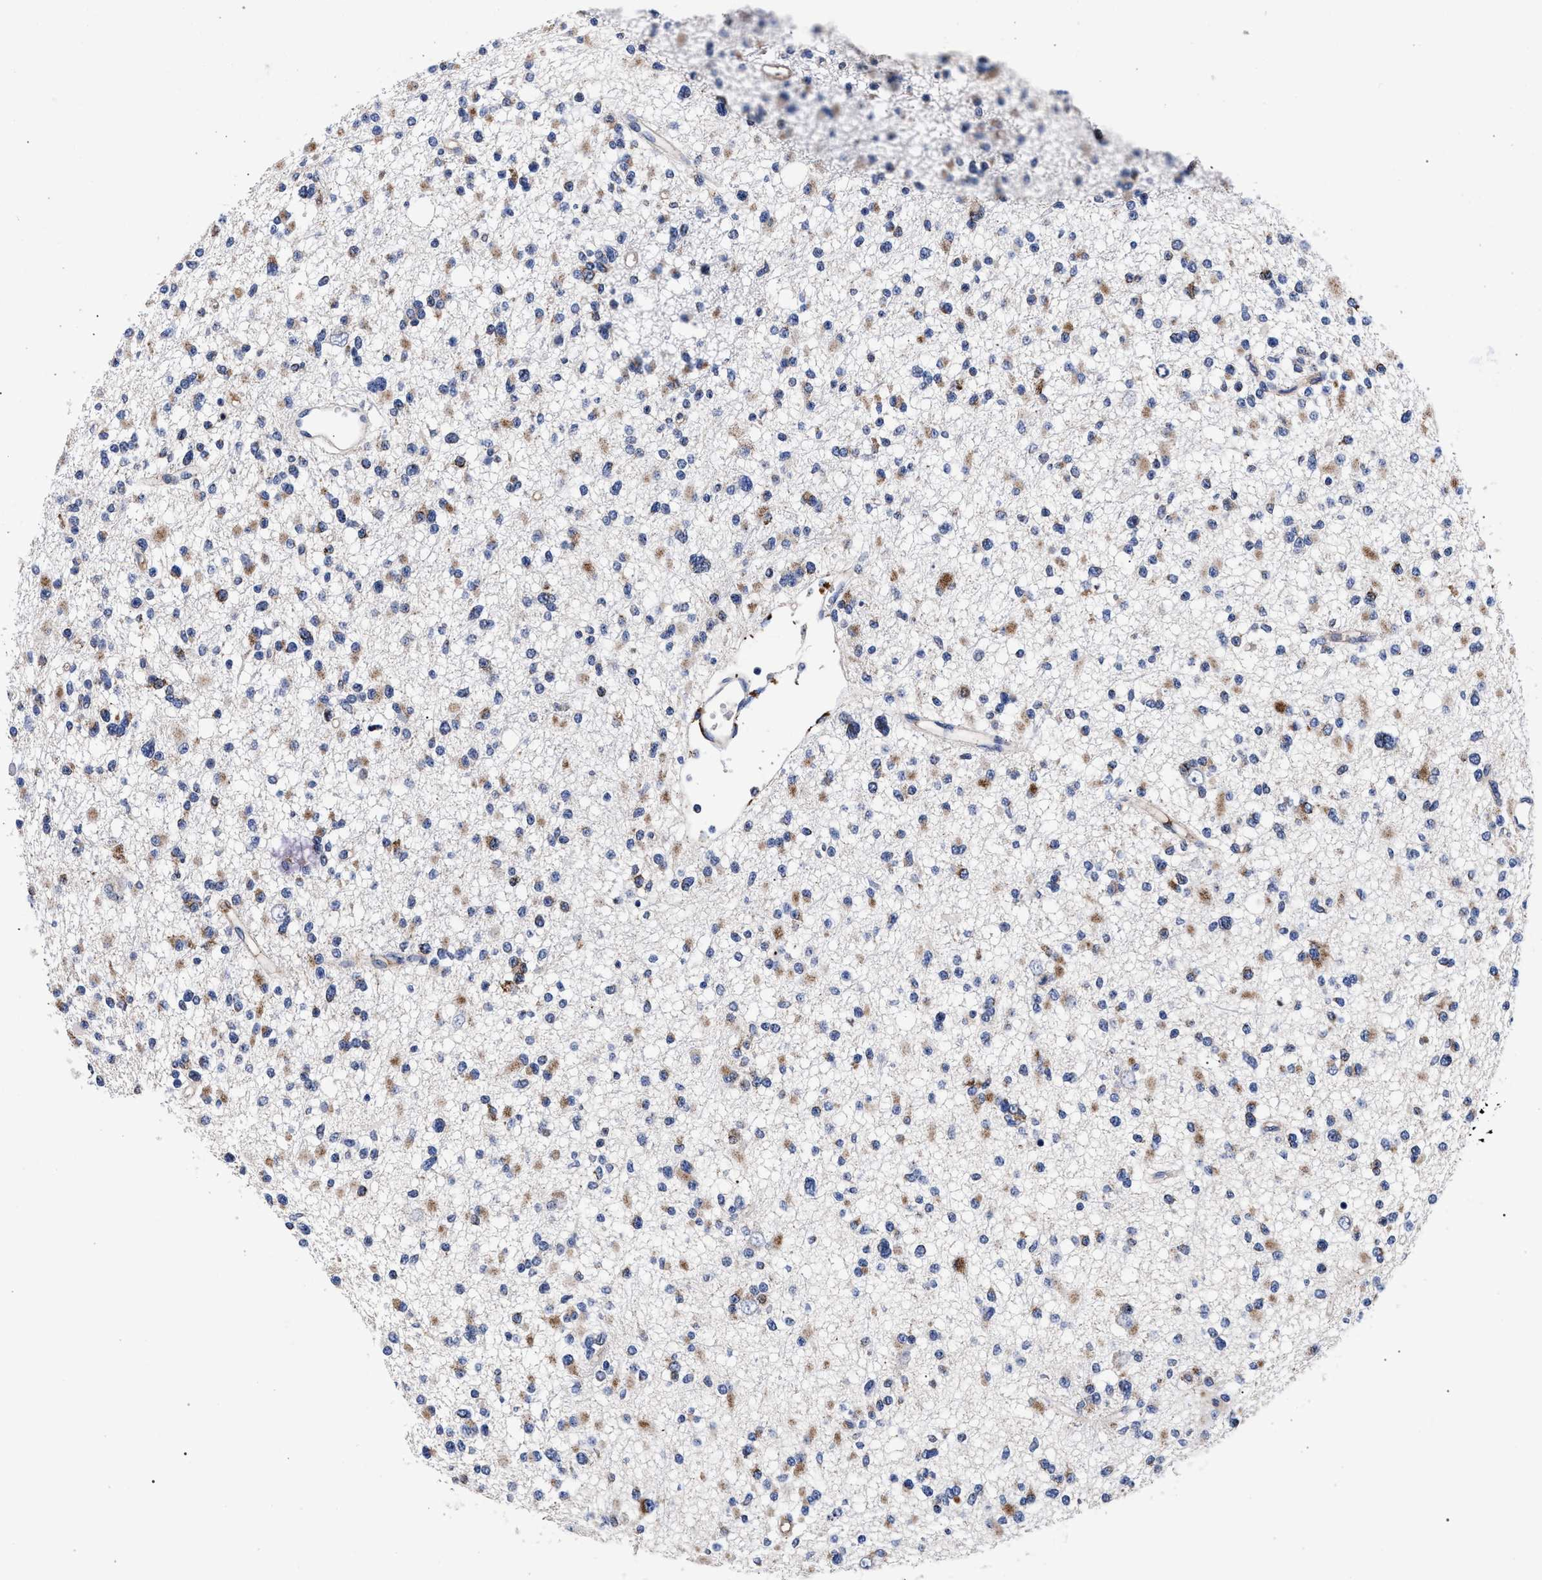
{"staining": {"intensity": "moderate", "quantity": "25%-75%", "location": "cytoplasmic/membranous"}, "tissue": "glioma", "cell_type": "Tumor cells", "image_type": "cancer", "snomed": [{"axis": "morphology", "description": "Glioma, malignant, Low grade"}, {"axis": "topography", "description": "Brain"}], "caption": "Immunohistochemistry (IHC) photomicrograph of human malignant low-grade glioma stained for a protein (brown), which displays medium levels of moderate cytoplasmic/membranous expression in about 25%-75% of tumor cells.", "gene": "ACOX1", "patient": {"sex": "female", "age": 22}}